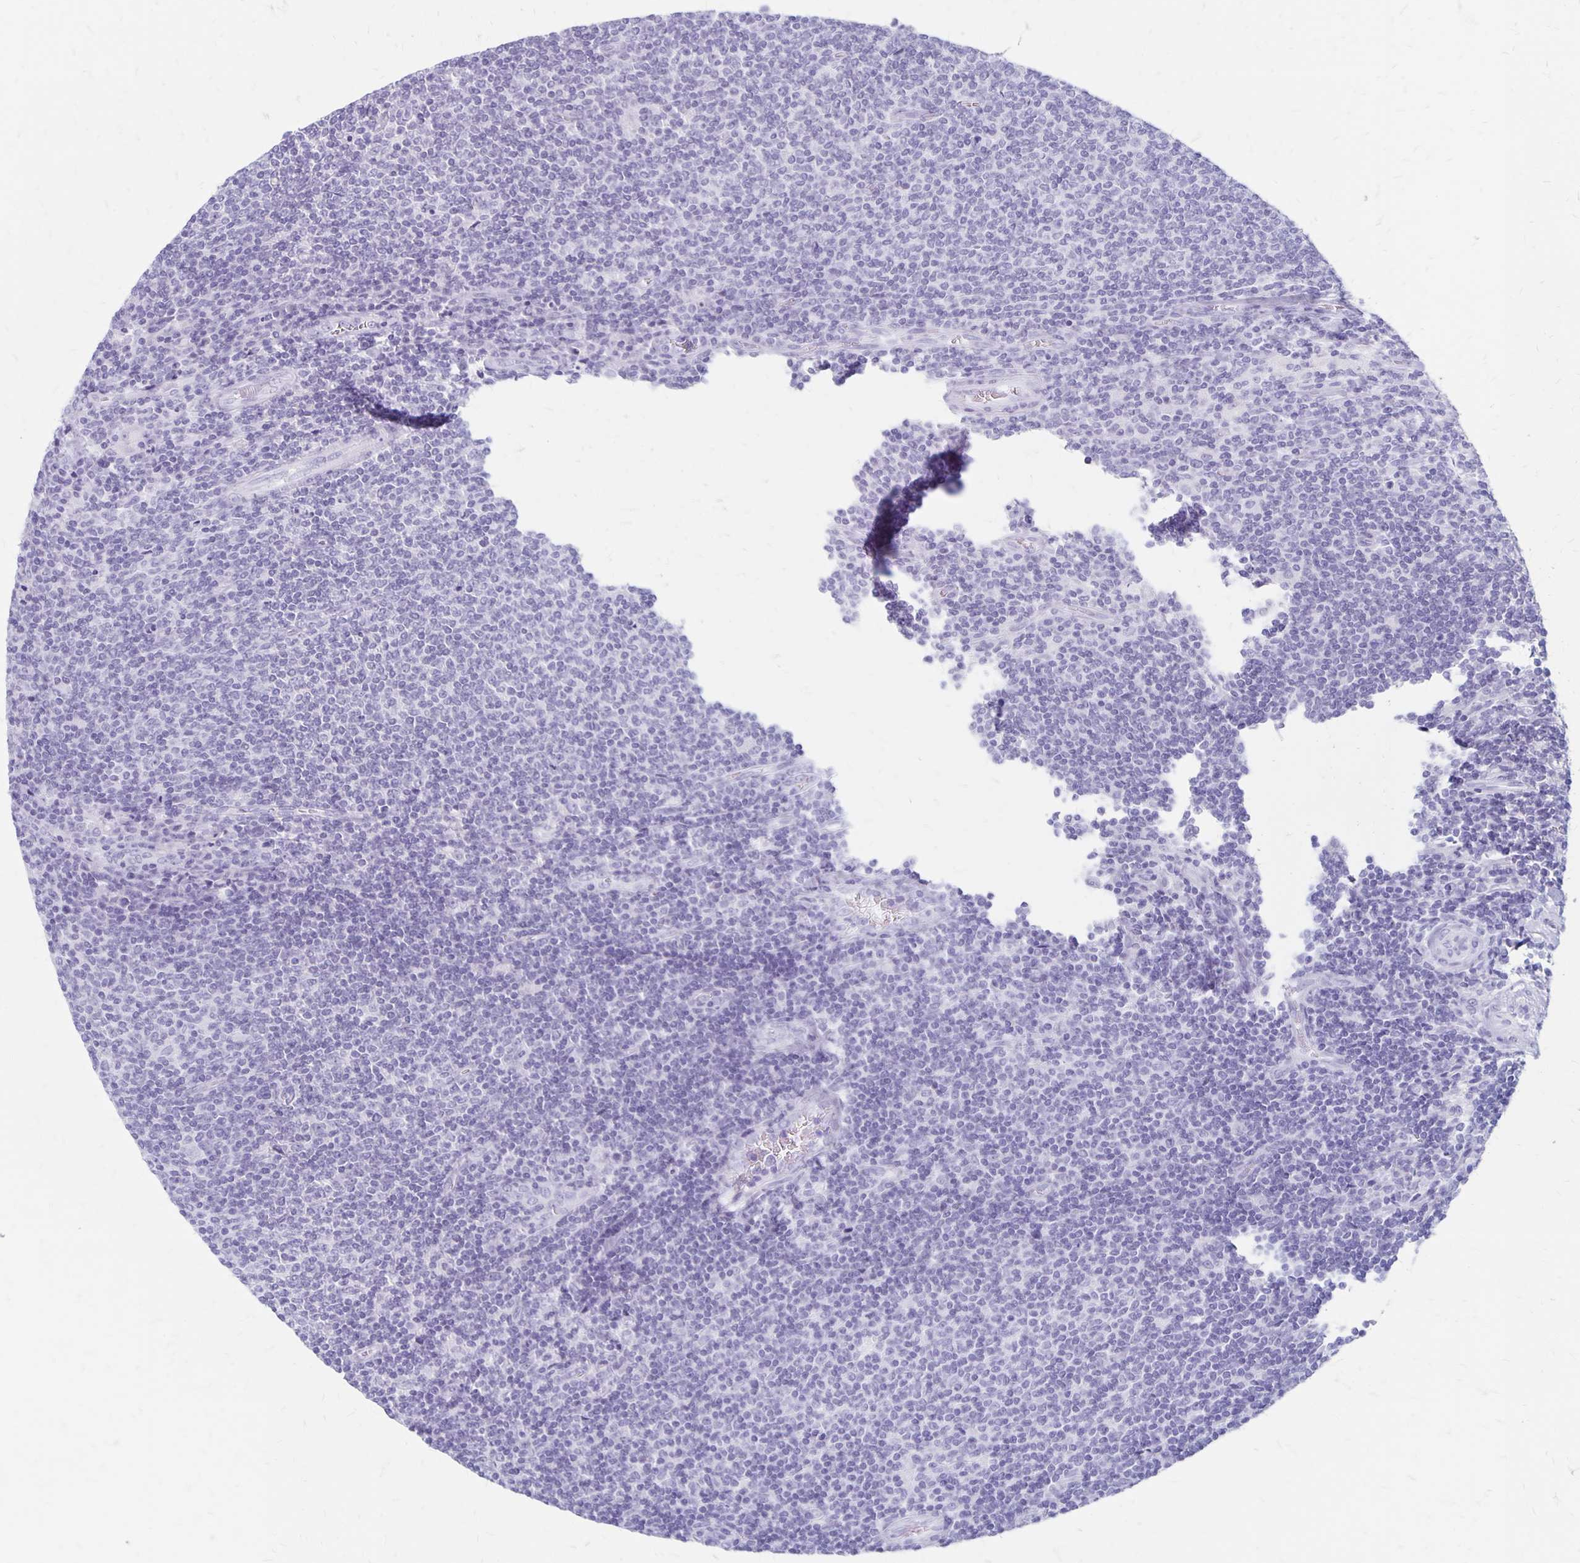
{"staining": {"intensity": "negative", "quantity": "none", "location": "none"}, "tissue": "lymphoma", "cell_type": "Tumor cells", "image_type": "cancer", "snomed": [{"axis": "morphology", "description": "Malignant lymphoma, non-Hodgkin's type, Low grade"}, {"axis": "topography", "description": "Lymph node"}], "caption": "DAB (3,3'-diaminobenzidine) immunohistochemical staining of lymphoma exhibits no significant positivity in tumor cells. The staining was performed using DAB to visualize the protein expression in brown, while the nuclei were stained in blue with hematoxylin (Magnification: 20x).", "gene": "MAGEC2", "patient": {"sex": "male", "age": 52}}